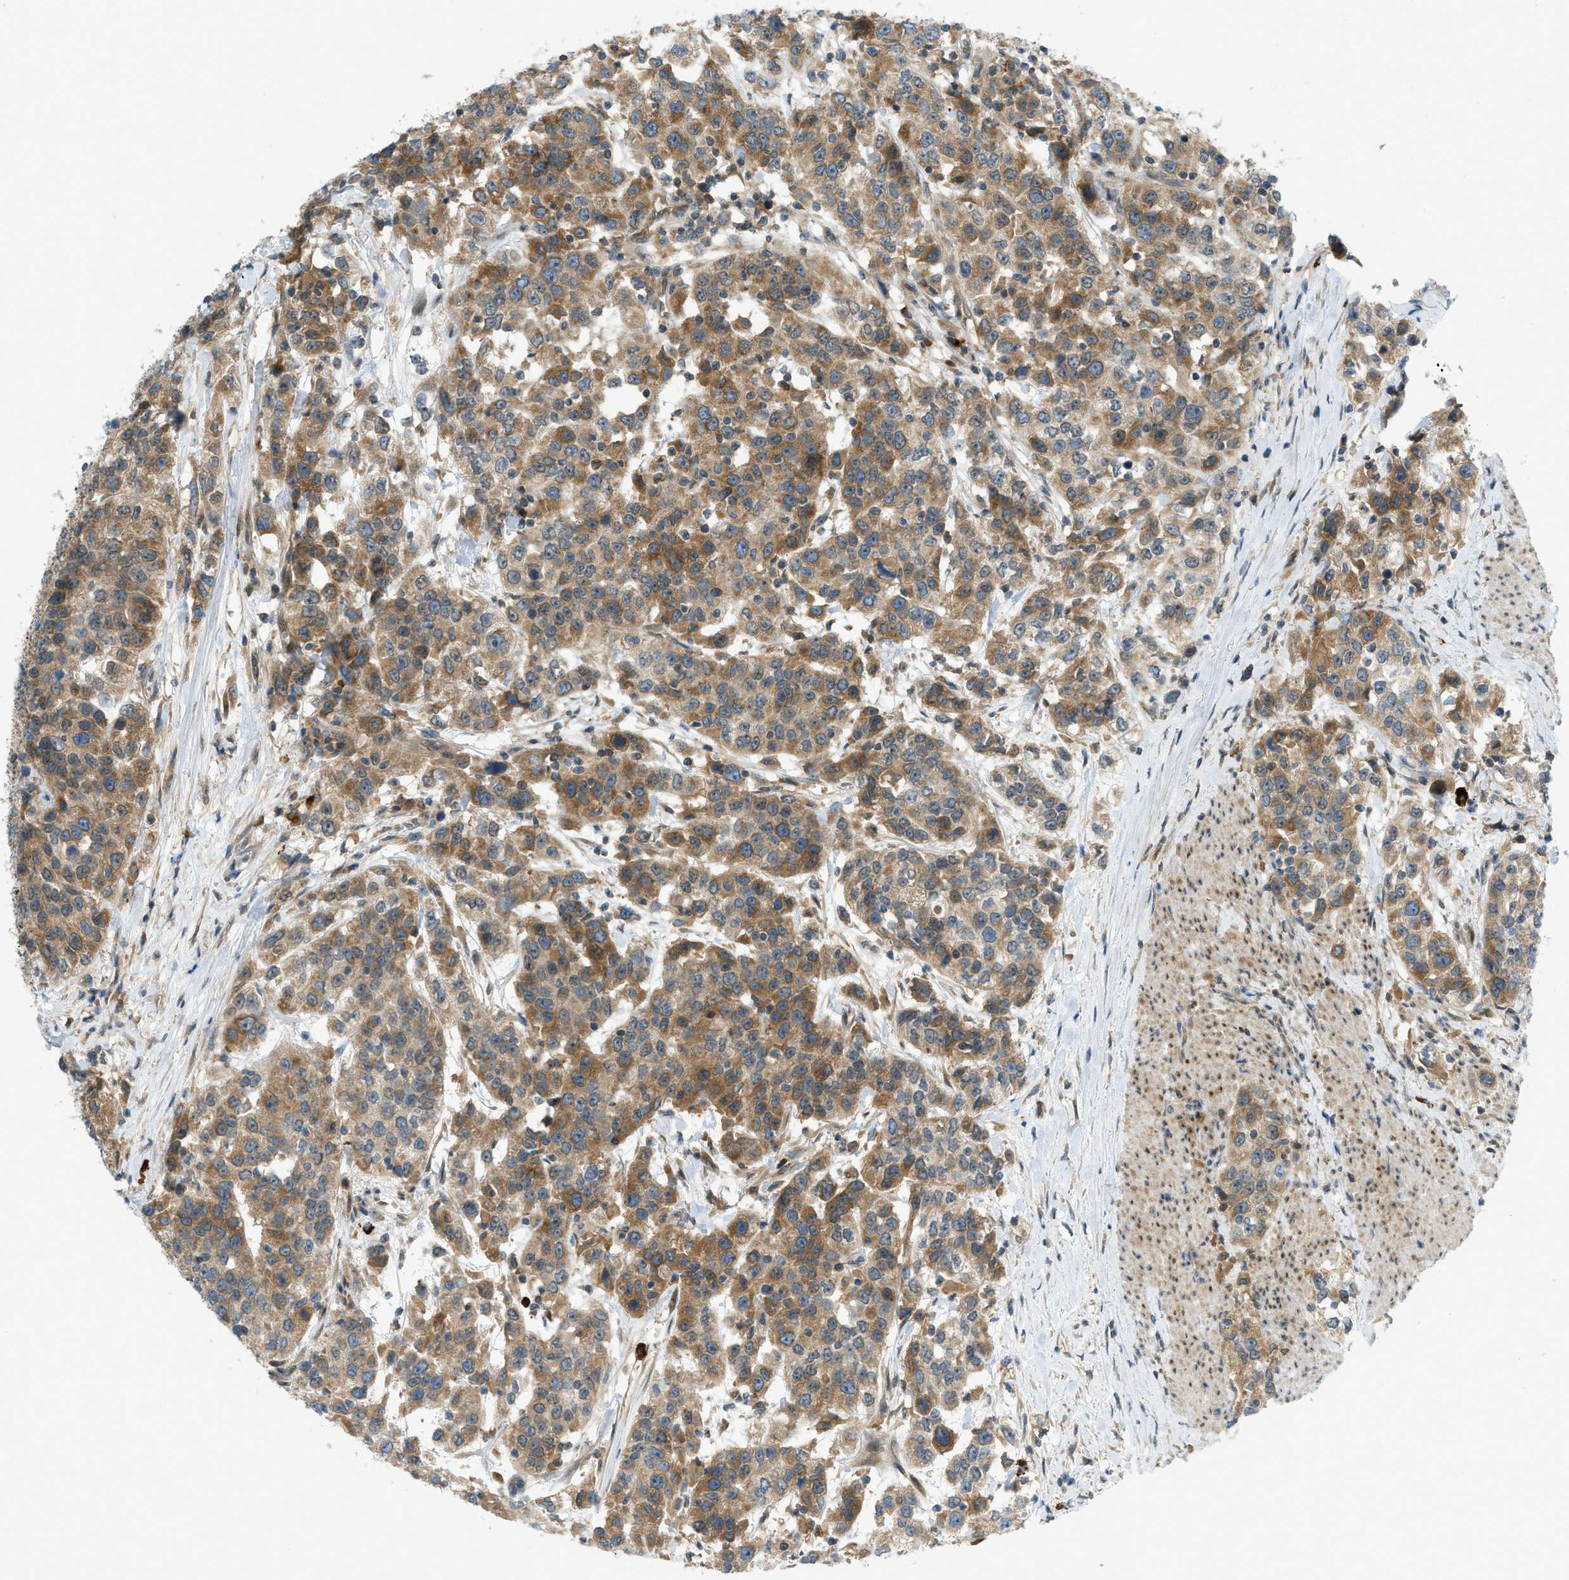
{"staining": {"intensity": "moderate", "quantity": ">75%", "location": "cytoplasmic/membranous"}, "tissue": "urothelial cancer", "cell_type": "Tumor cells", "image_type": "cancer", "snomed": [{"axis": "morphology", "description": "Urothelial carcinoma, High grade"}, {"axis": "topography", "description": "Urinary bladder"}], "caption": "A brown stain shows moderate cytoplasmic/membranous positivity of a protein in human urothelial cancer tumor cells.", "gene": "DYRK1A", "patient": {"sex": "female", "age": 80}}